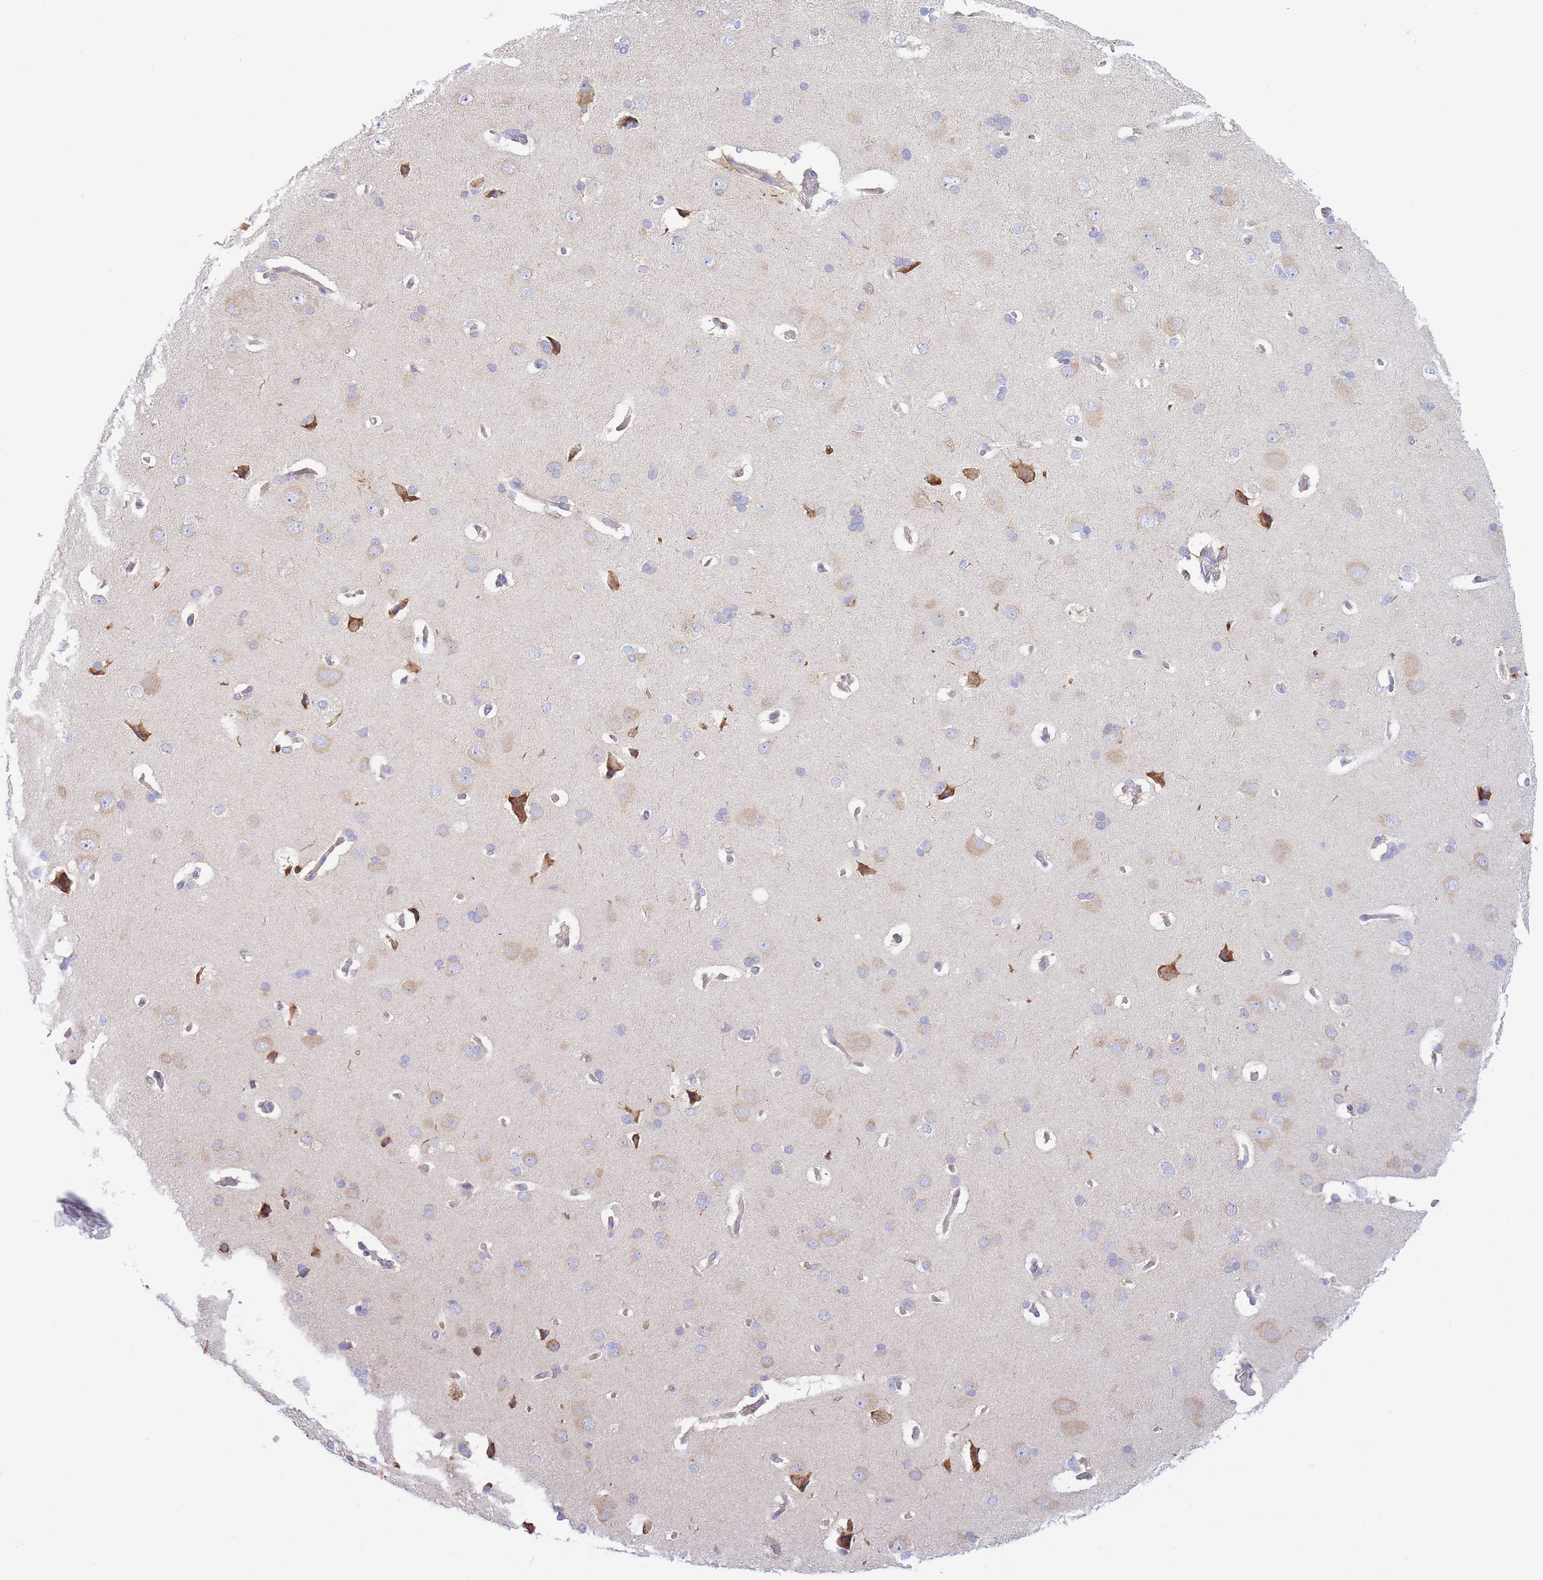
{"staining": {"intensity": "weak", "quantity": "25%-75%", "location": "cytoplasmic/membranous"}, "tissue": "cerebral cortex", "cell_type": "Endothelial cells", "image_type": "normal", "snomed": [{"axis": "morphology", "description": "Normal tissue, NOS"}, {"axis": "topography", "description": "Cerebral cortex"}], "caption": "Human cerebral cortex stained for a protein (brown) exhibits weak cytoplasmic/membranous positive staining in approximately 25%-75% of endothelial cells.", "gene": "SH2B2", "patient": {"sex": "male", "age": 62}}